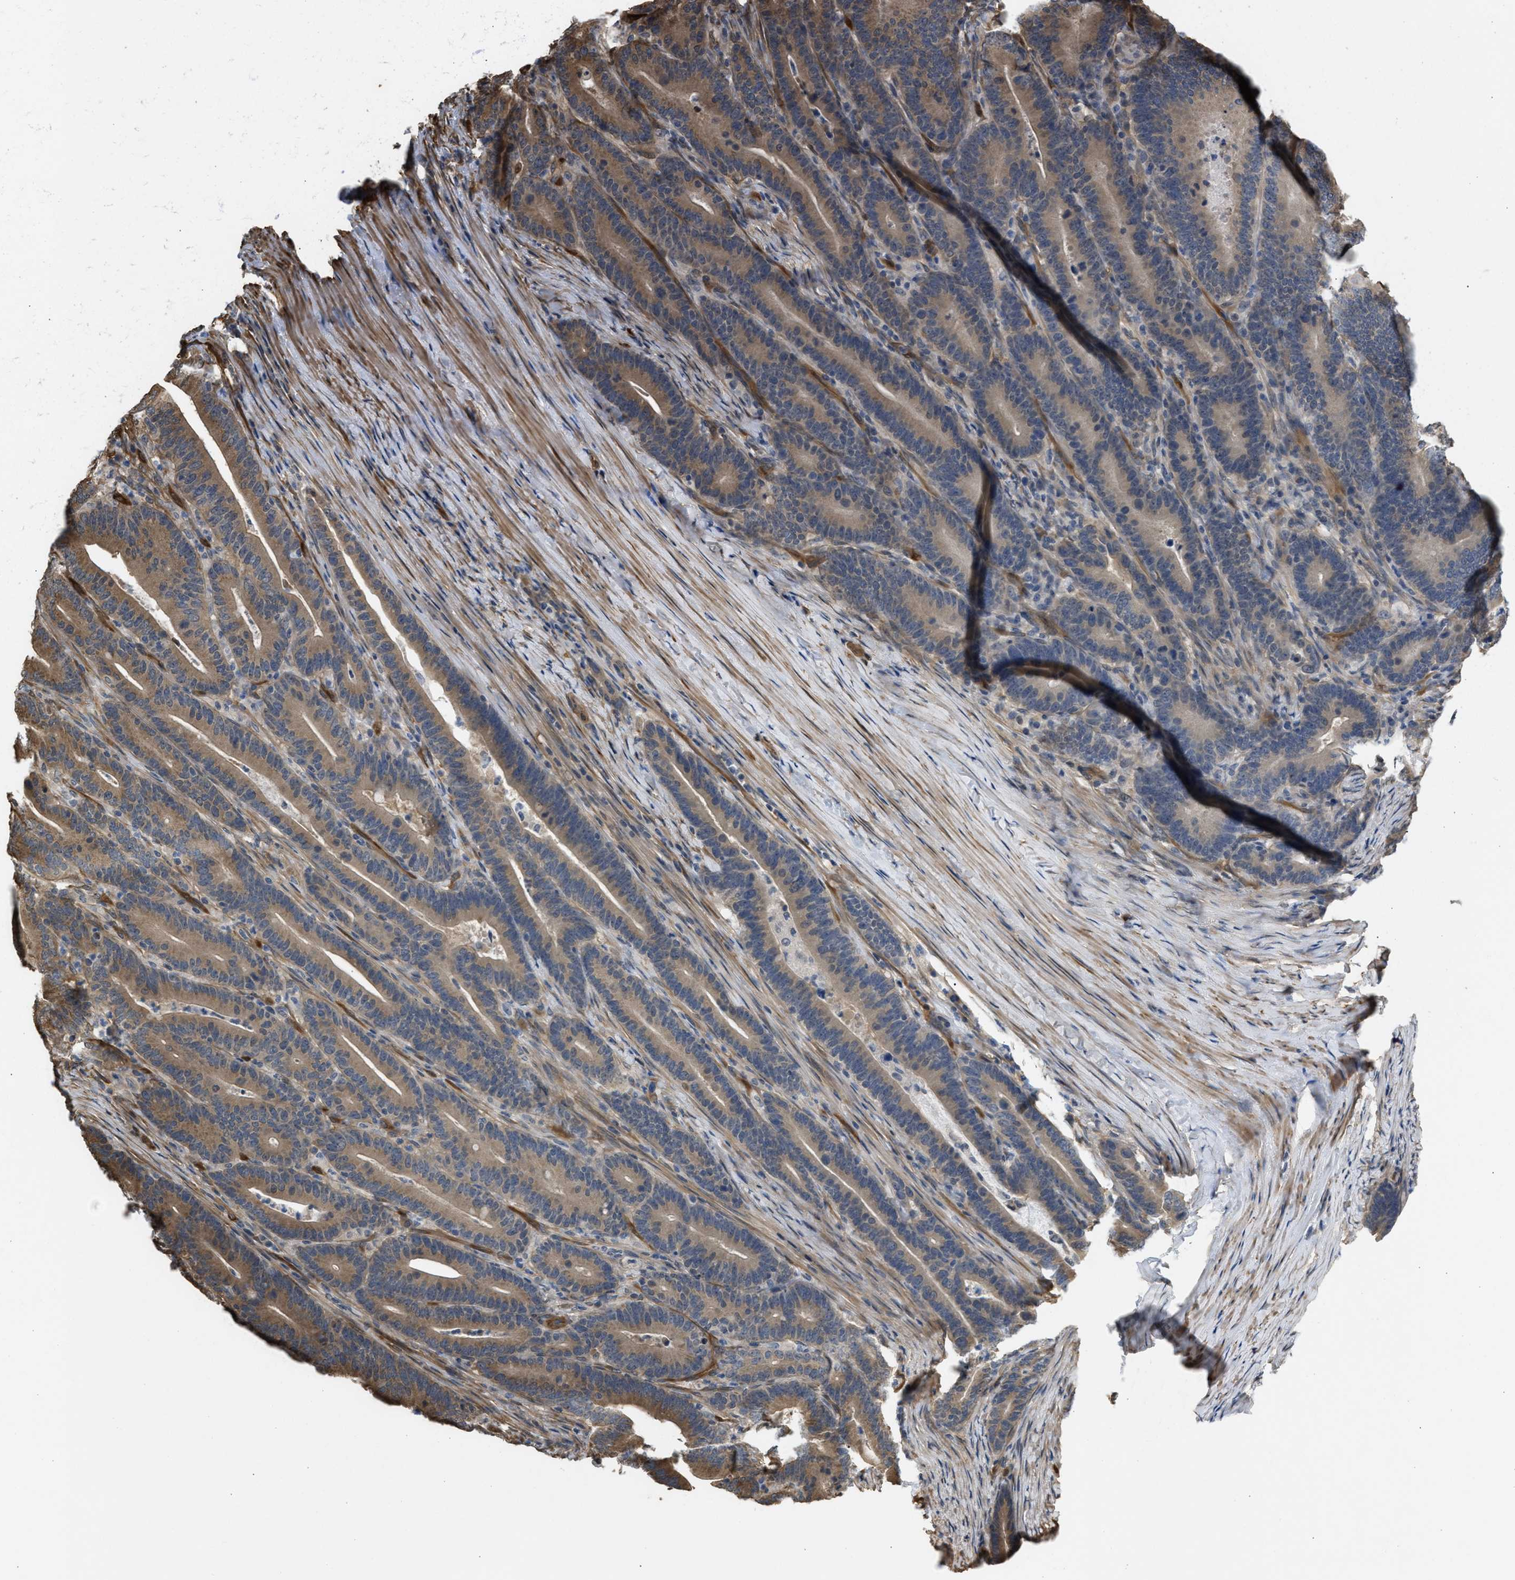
{"staining": {"intensity": "moderate", "quantity": ">75%", "location": "cytoplasmic/membranous"}, "tissue": "colorectal cancer", "cell_type": "Tumor cells", "image_type": "cancer", "snomed": [{"axis": "morphology", "description": "Adenocarcinoma, NOS"}, {"axis": "topography", "description": "Colon"}], "caption": "This histopathology image exhibits IHC staining of human colorectal adenocarcinoma, with medium moderate cytoplasmic/membranous expression in about >75% of tumor cells.", "gene": "BAG3", "patient": {"sex": "female", "age": 66}}